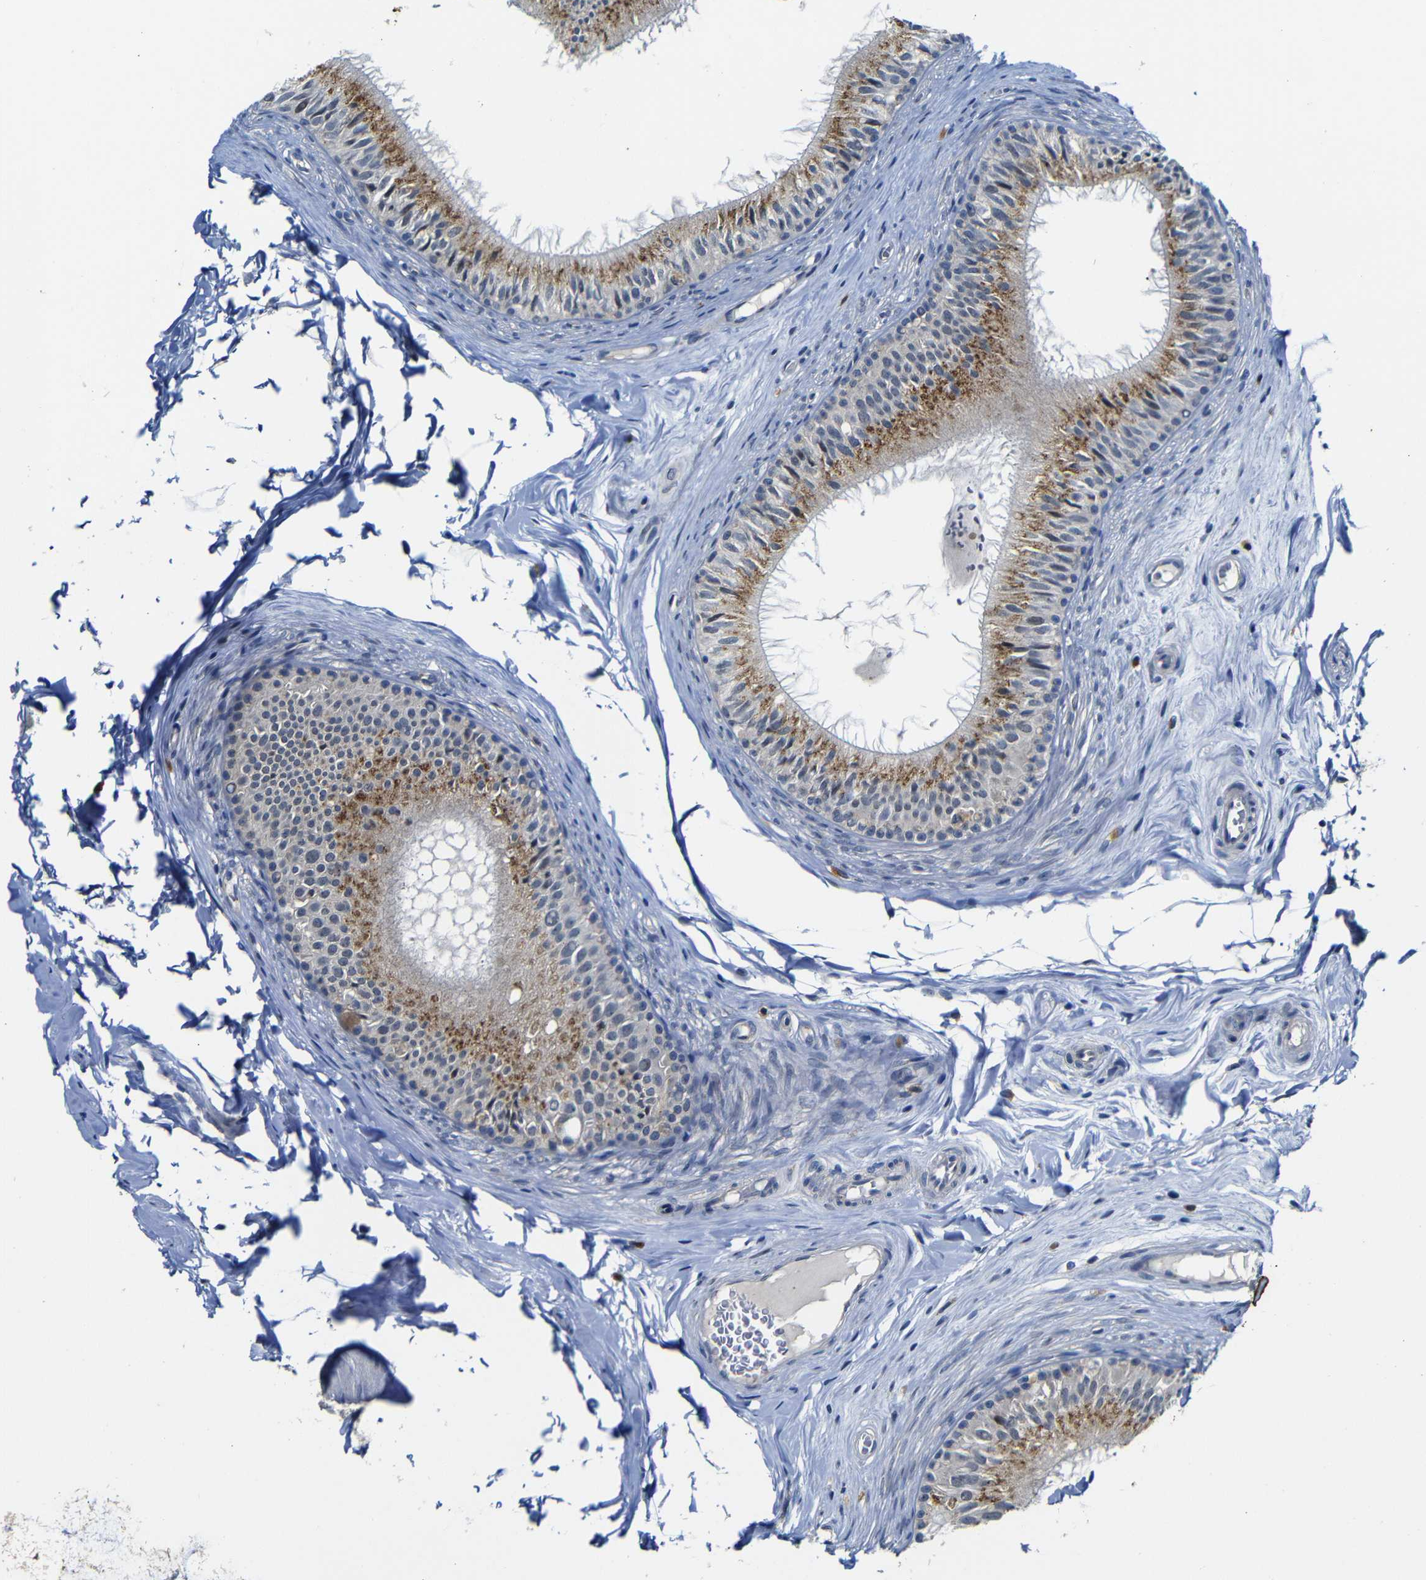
{"staining": {"intensity": "moderate", "quantity": "25%-75%", "location": "cytoplasmic/membranous"}, "tissue": "epididymis", "cell_type": "Glandular cells", "image_type": "normal", "snomed": [{"axis": "morphology", "description": "Normal tissue, NOS"}, {"axis": "topography", "description": "Testis"}, {"axis": "topography", "description": "Epididymis"}], "caption": "Immunohistochemical staining of unremarkable human epididymis exhibits medium levels of moderate cytoplasmic/membranous positivity in approximately 25%-75% of glandular cells.", "gene": "FURIN", "patient": {"sex": "male", "age": 36}}